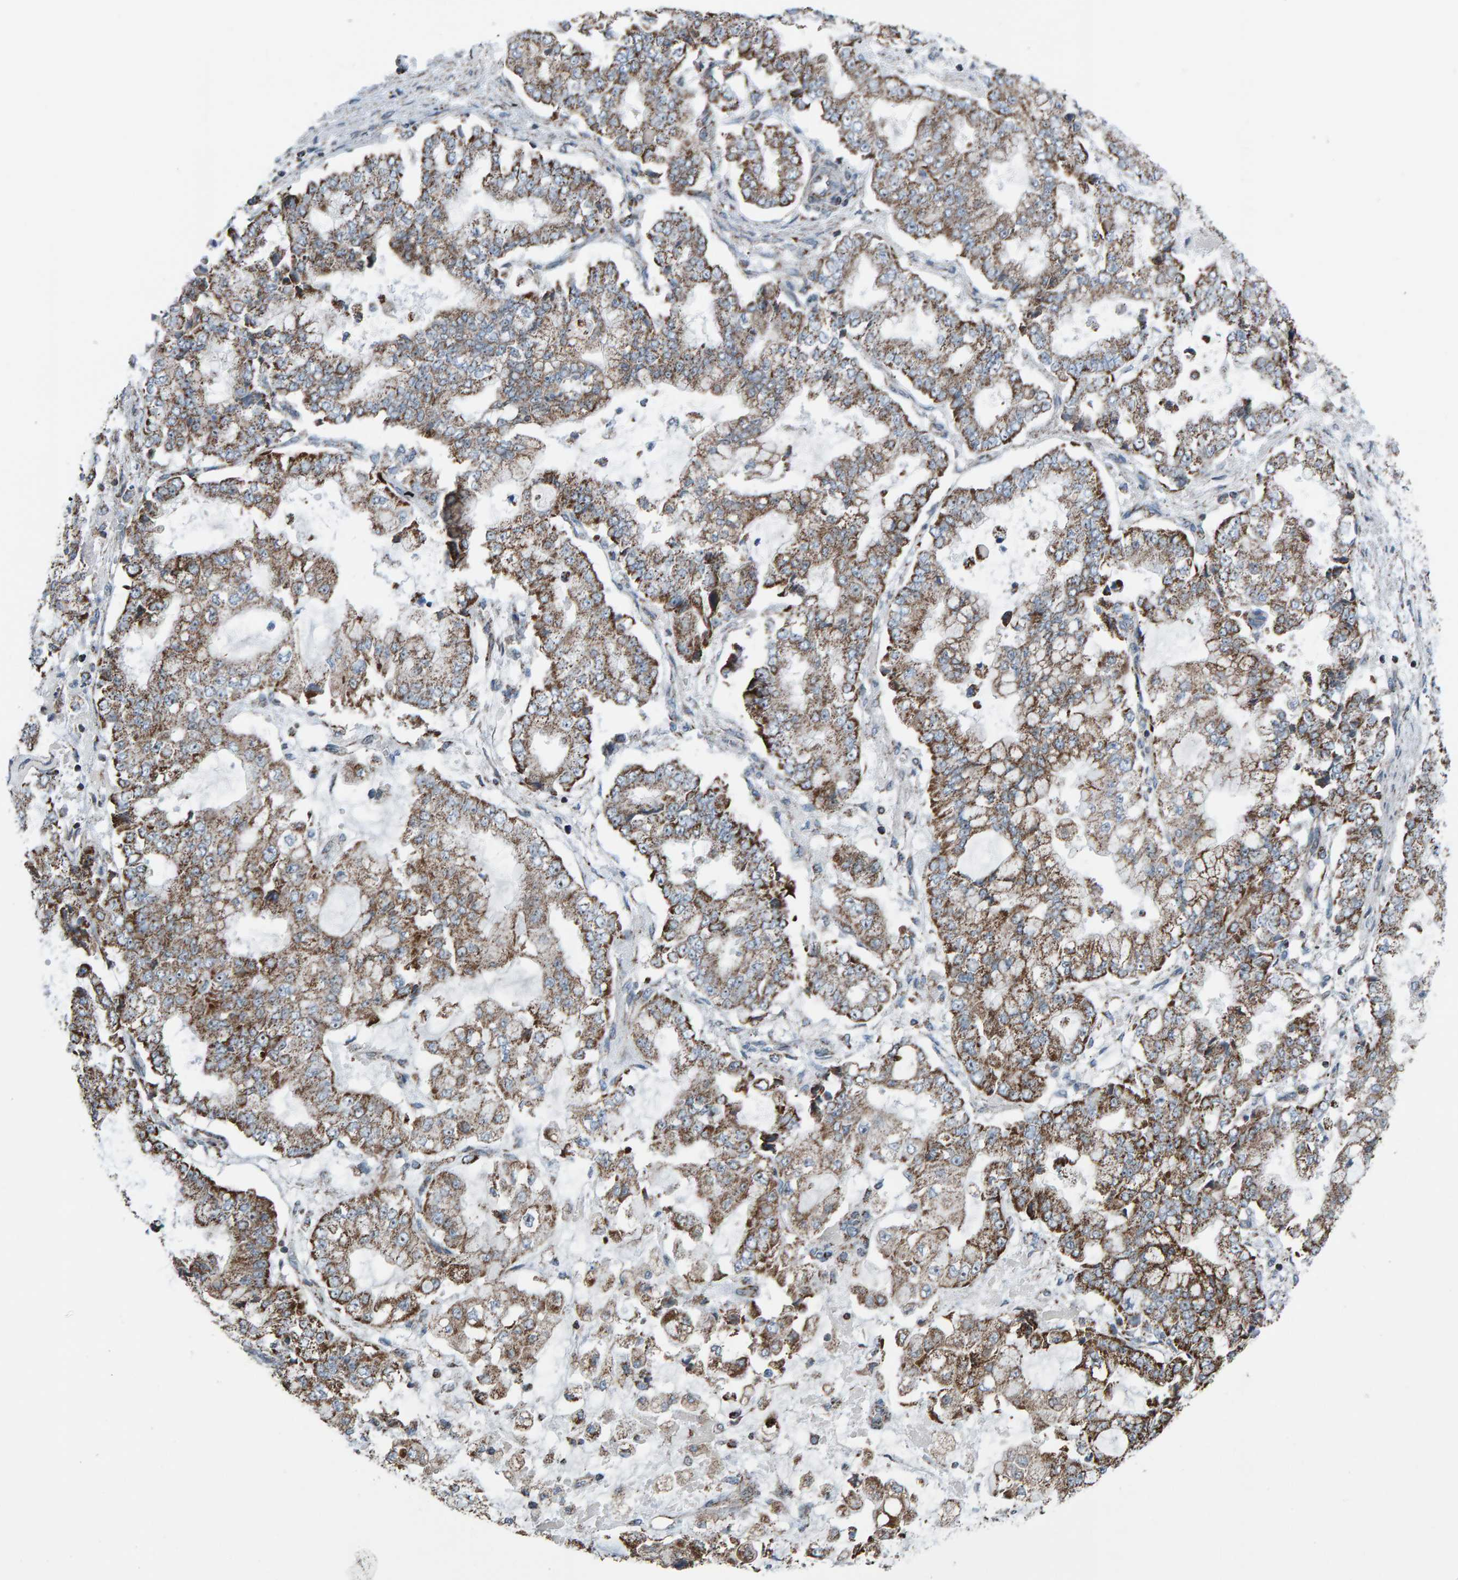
{"staining": {"intensity": "moderate", "quantity": ">75%", "location": "cytoplasmic/membranous"}, "tissue": "stomach cancer", "cell_type": "Tumor cells", "image_type": "cancer", "snomed": [{"axis": "morphology", "description": "Adenocarcinoma, NOS"}, {"axis": "topography", "description": "Stomach"}], "caption": "Moderate cytoplasmic/membranous protein positivity is appreciated in approximately >75% of tumor cells in stomach cancer (adenocarcinoma).", "gene": "ZNF48", "patient": {"sex": "male", "age": 76}}